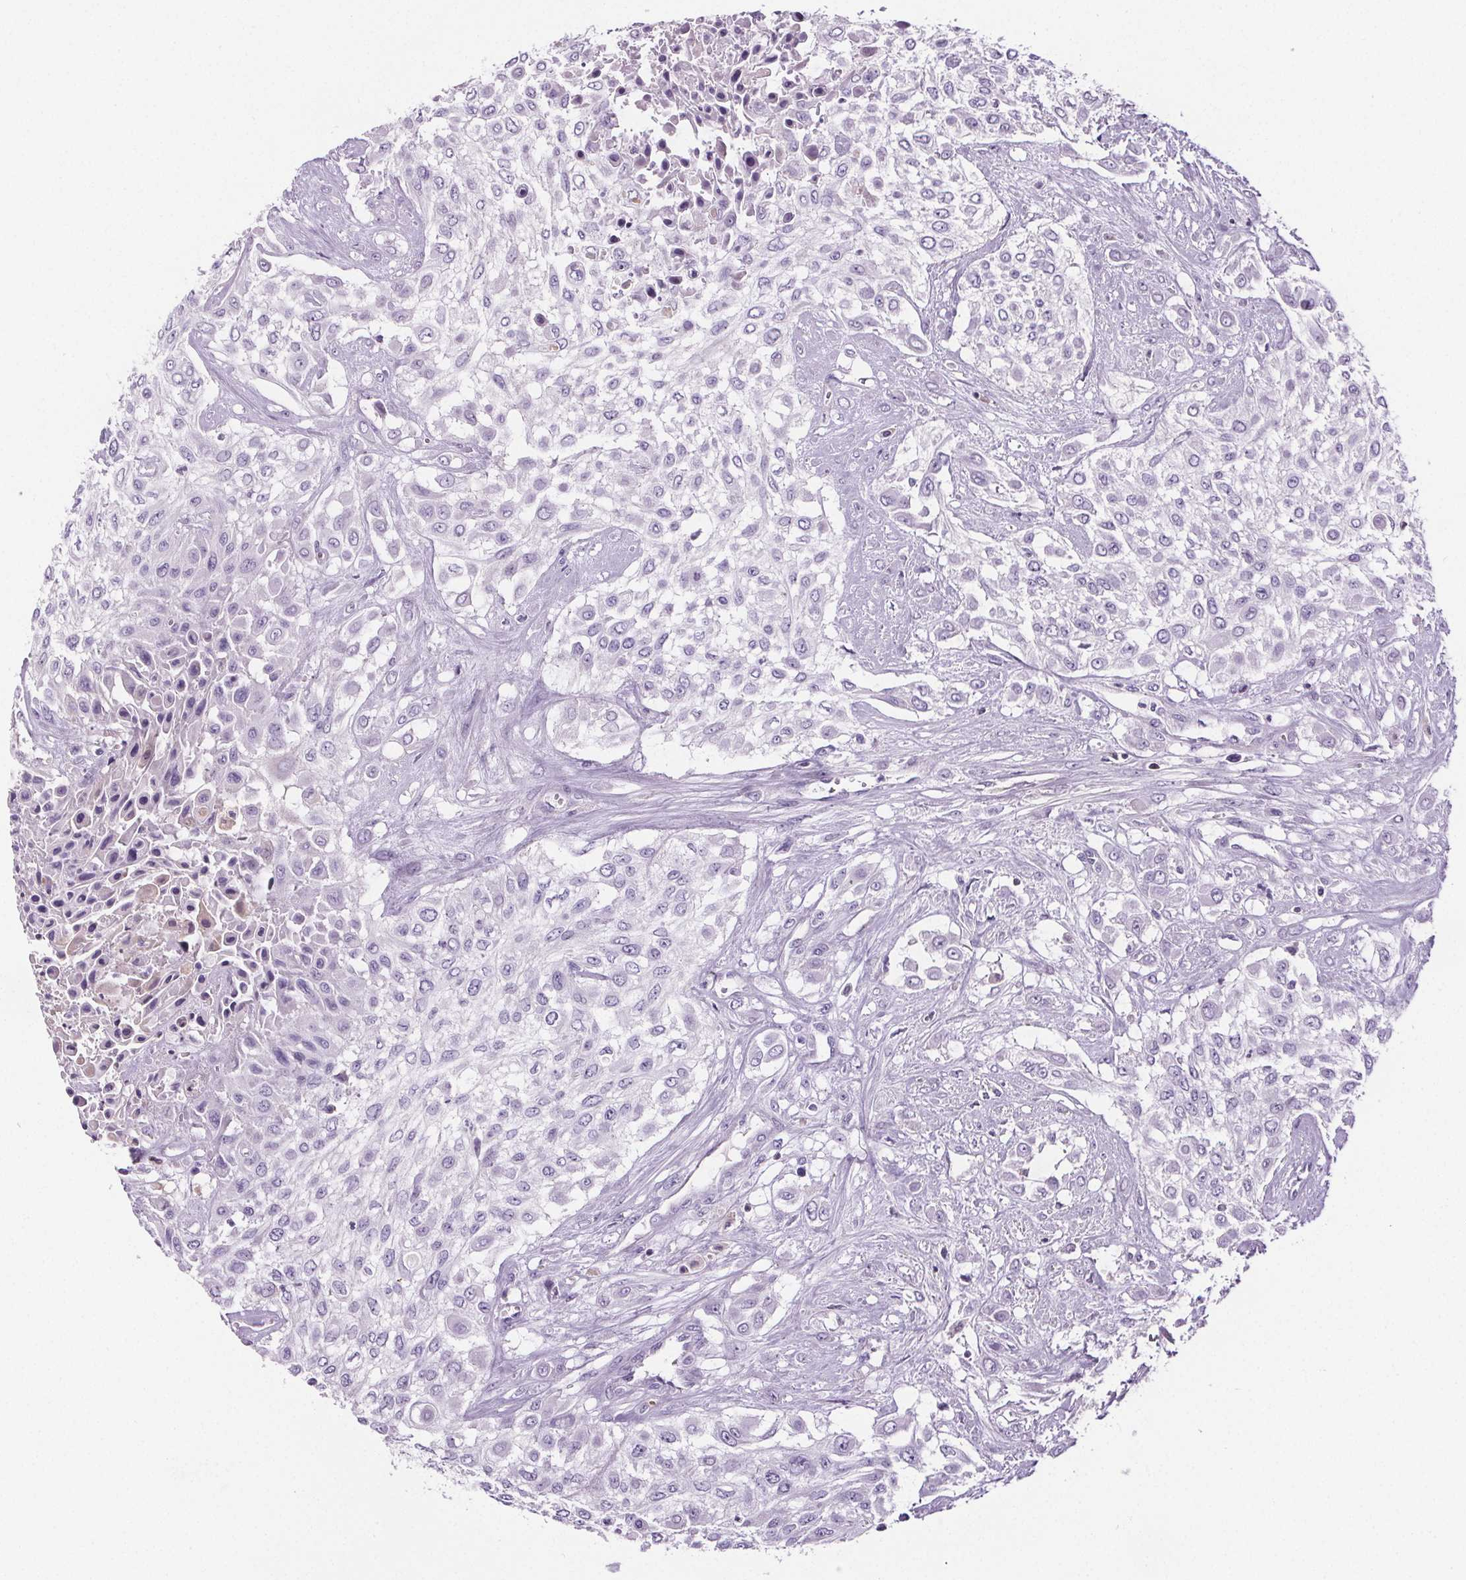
{"staining": {"intensity": "negative", "quantity": "none", "location": "none"}, "tissue": "urothelial cancer", "cell_type": "Tumor cells", "image_type": "cancer", "snomed": [{"axis": "morphology", "description": "Urothelial carcinoma, High grade"}, {"axis": "topography", "description": "Urinary bladder"}], "caption": "This is a micrograph of immunohistochemistry (IHC) staining of urothelial cancer, which shows no positivity in tumor cells.", "gene": "CD5L", "patient": {"sex": "male", "age": 57}}